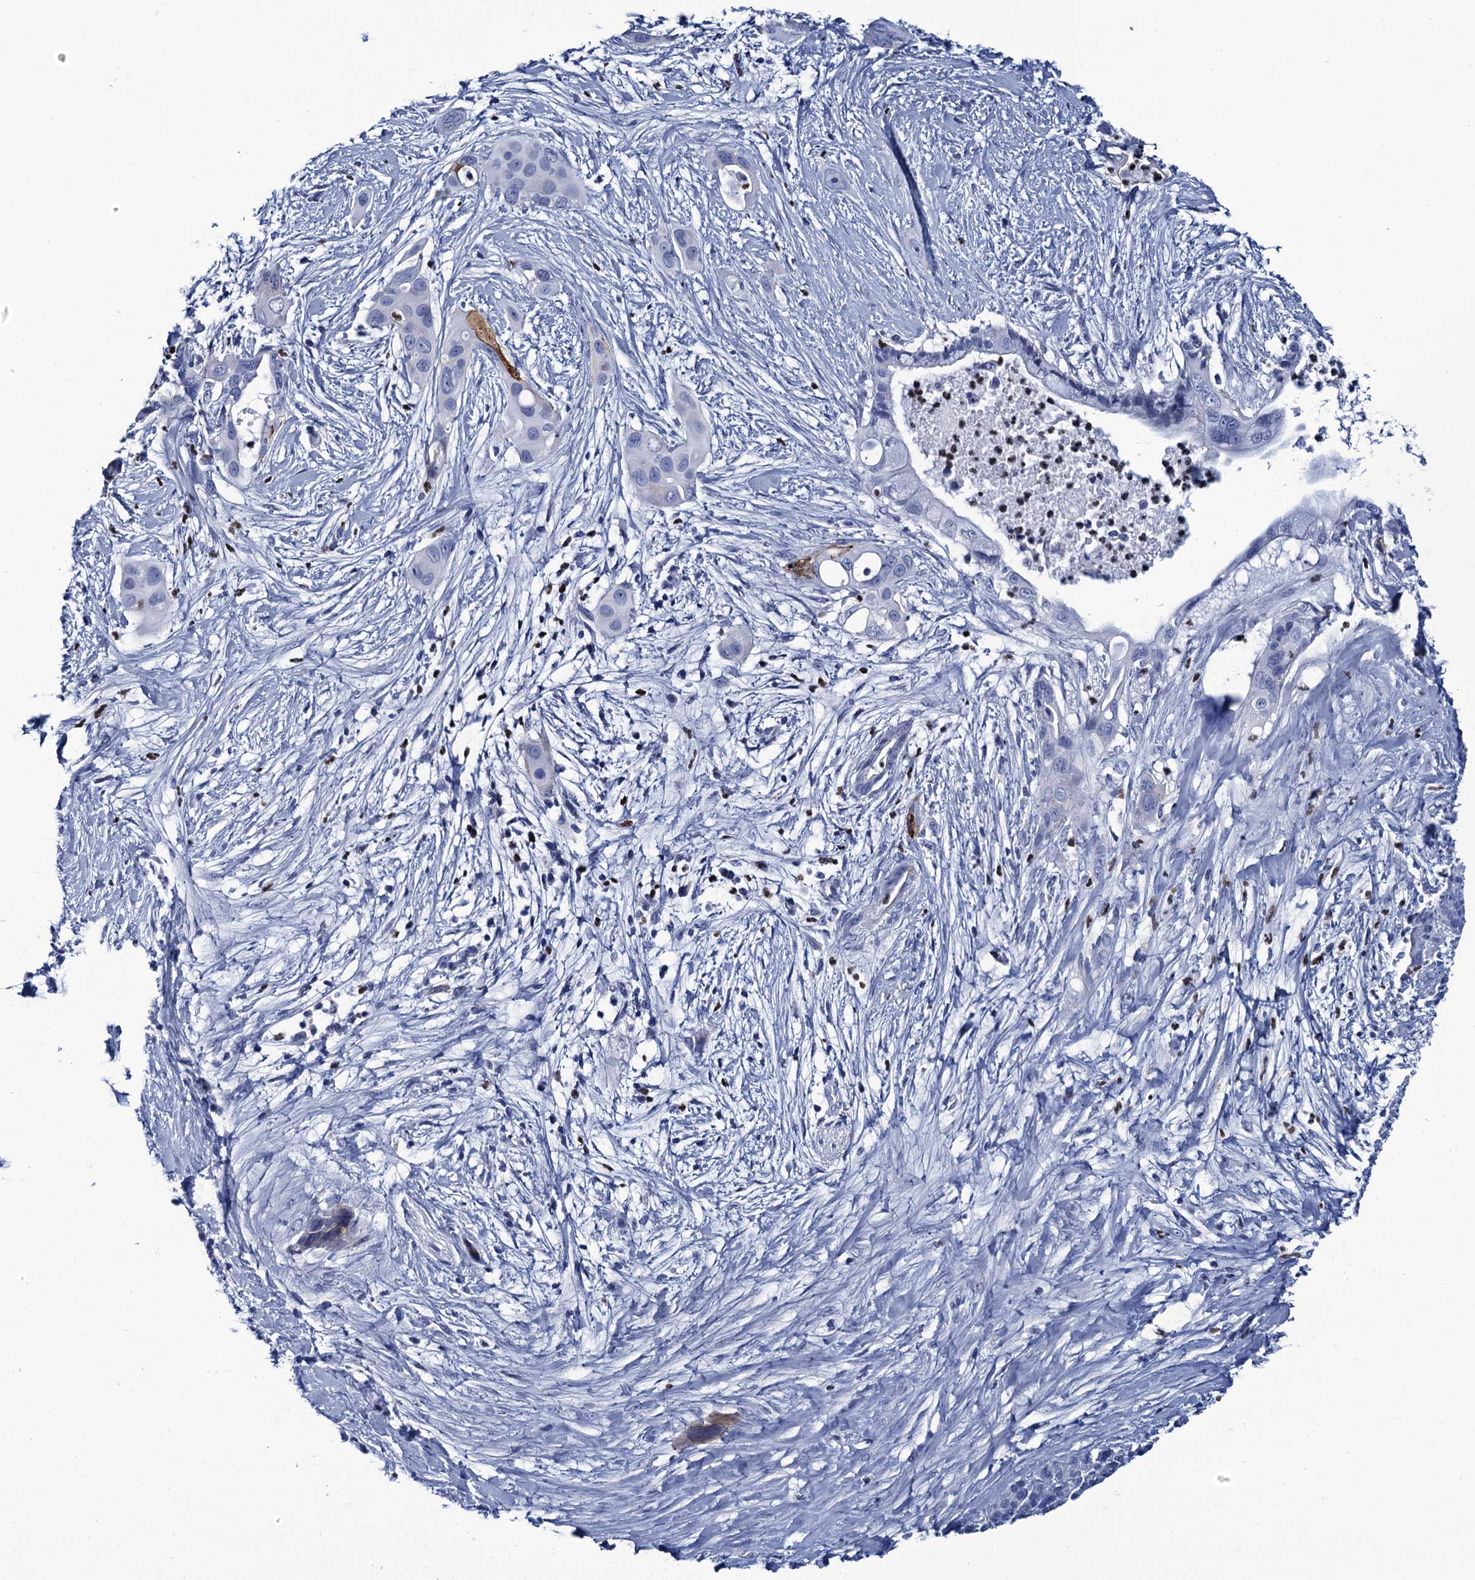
{"staining": {"intensity": "negative", "quantity": "none", "location": "none"}, "tissue": "pancreatic cancer", "cell_type": "Tumor cells", "image_type": "cancer", "snomed": [{"axis": "morphology", "description": "Adenocarcinoma, NOS"}, {"axis": "topography", "description": "Pancreas"}], "caption": "This is a image of IHC staining of adenocarcinoma (pancreatic), which shows no staining in tumor cells.", "gene": "RHCG", "patient": {"sex": "male", "age": 59}}